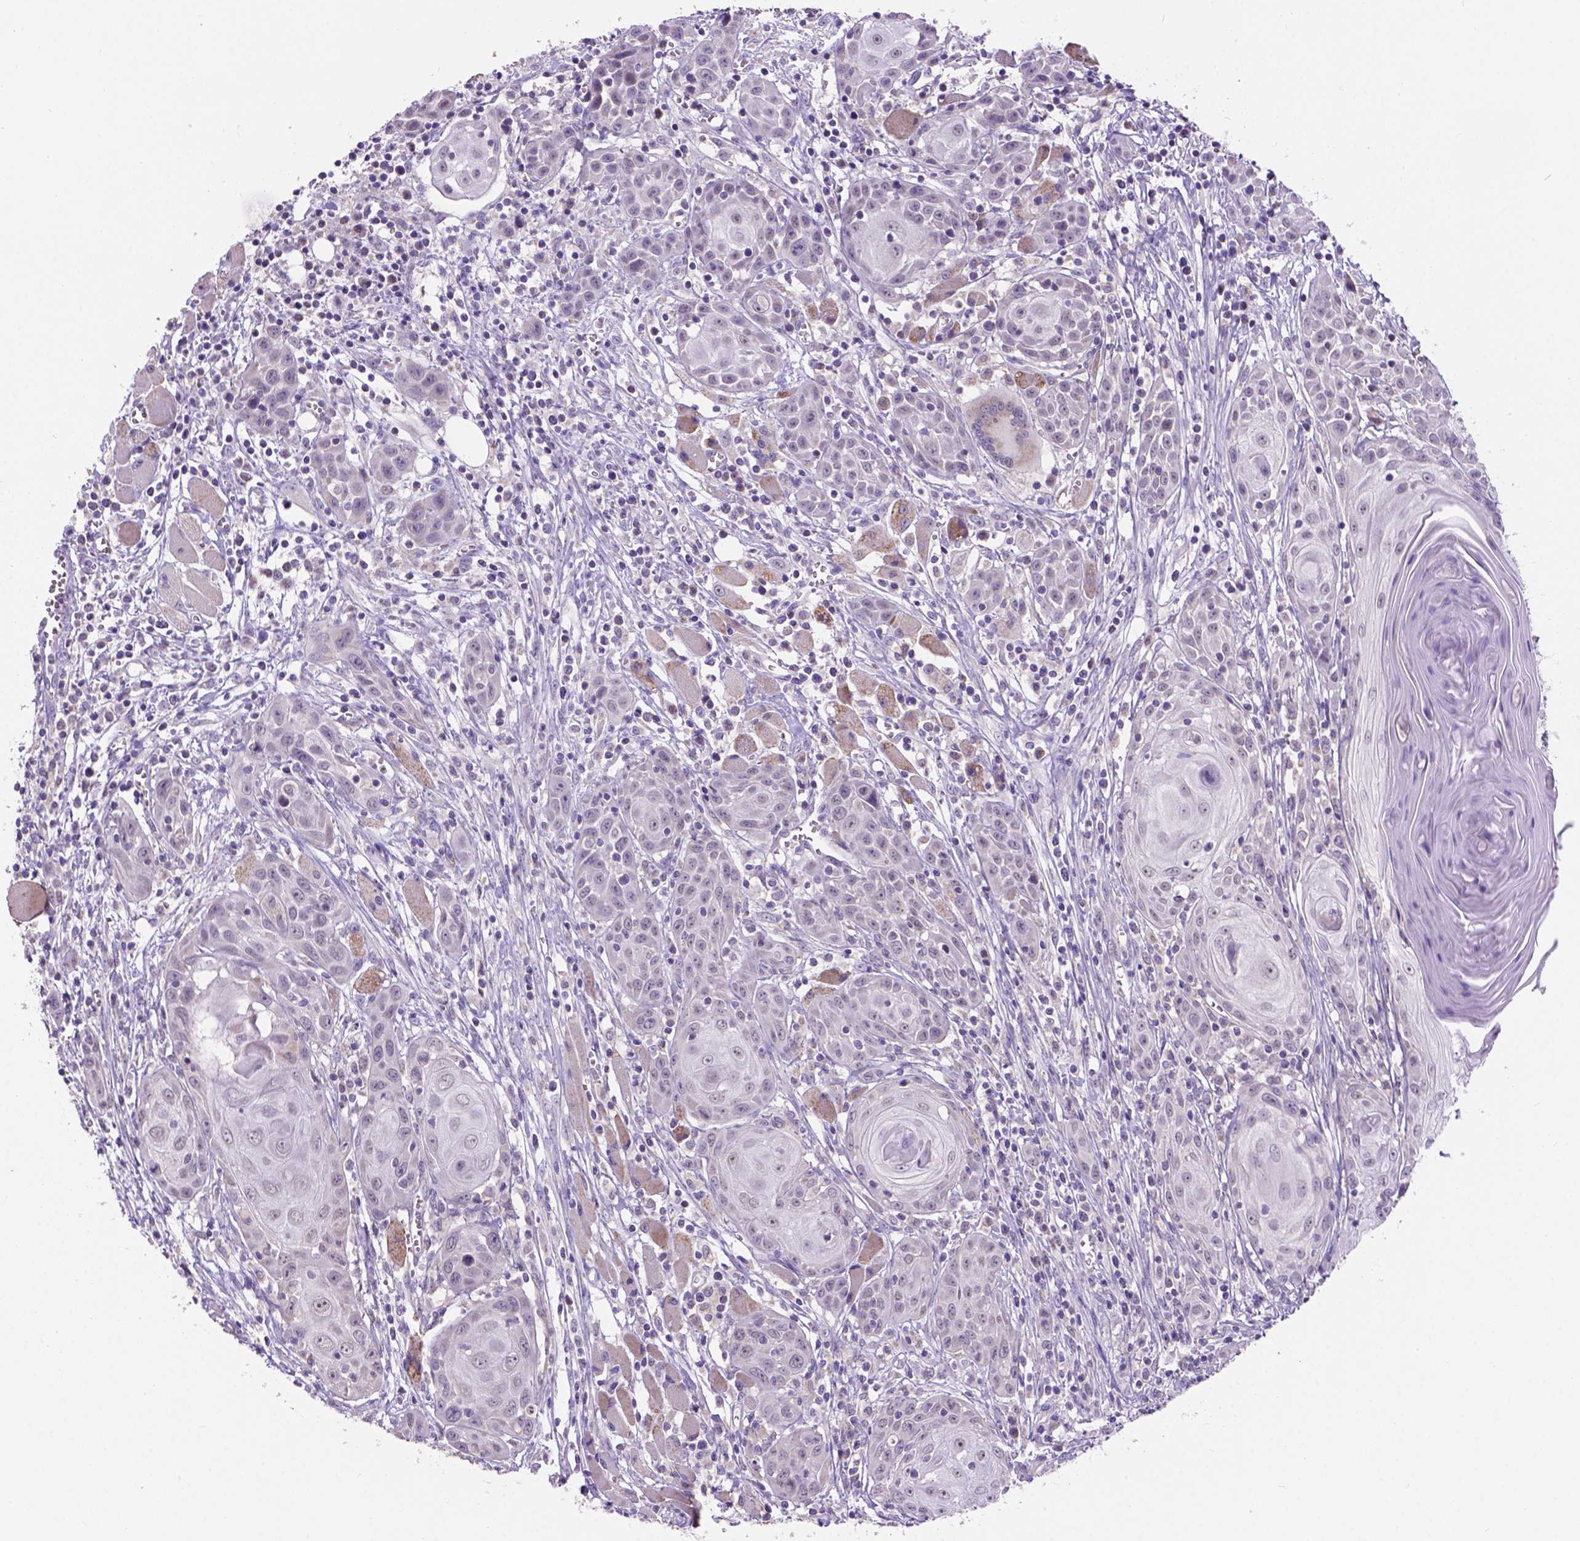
{"staining": {"intensity": "negative", "quantity": "none", "location": "none"}, "tissue": "head and neck cancer", "cell_type": "Tumor cells", "image_type": "cancer", "snomed": [{"axis": "morphology", "description": "Squamous cell carcinoma, NOS"}, {"axis": "topography", "description": "Head-Neck"}], "caption": "The IHC photomicrograph has no significant staining in tumor cells of squamous cell carcinoma (head and neck) tissue.", "gene": "L2HGDH", "patient": {"sex": "female", "age": 80}}